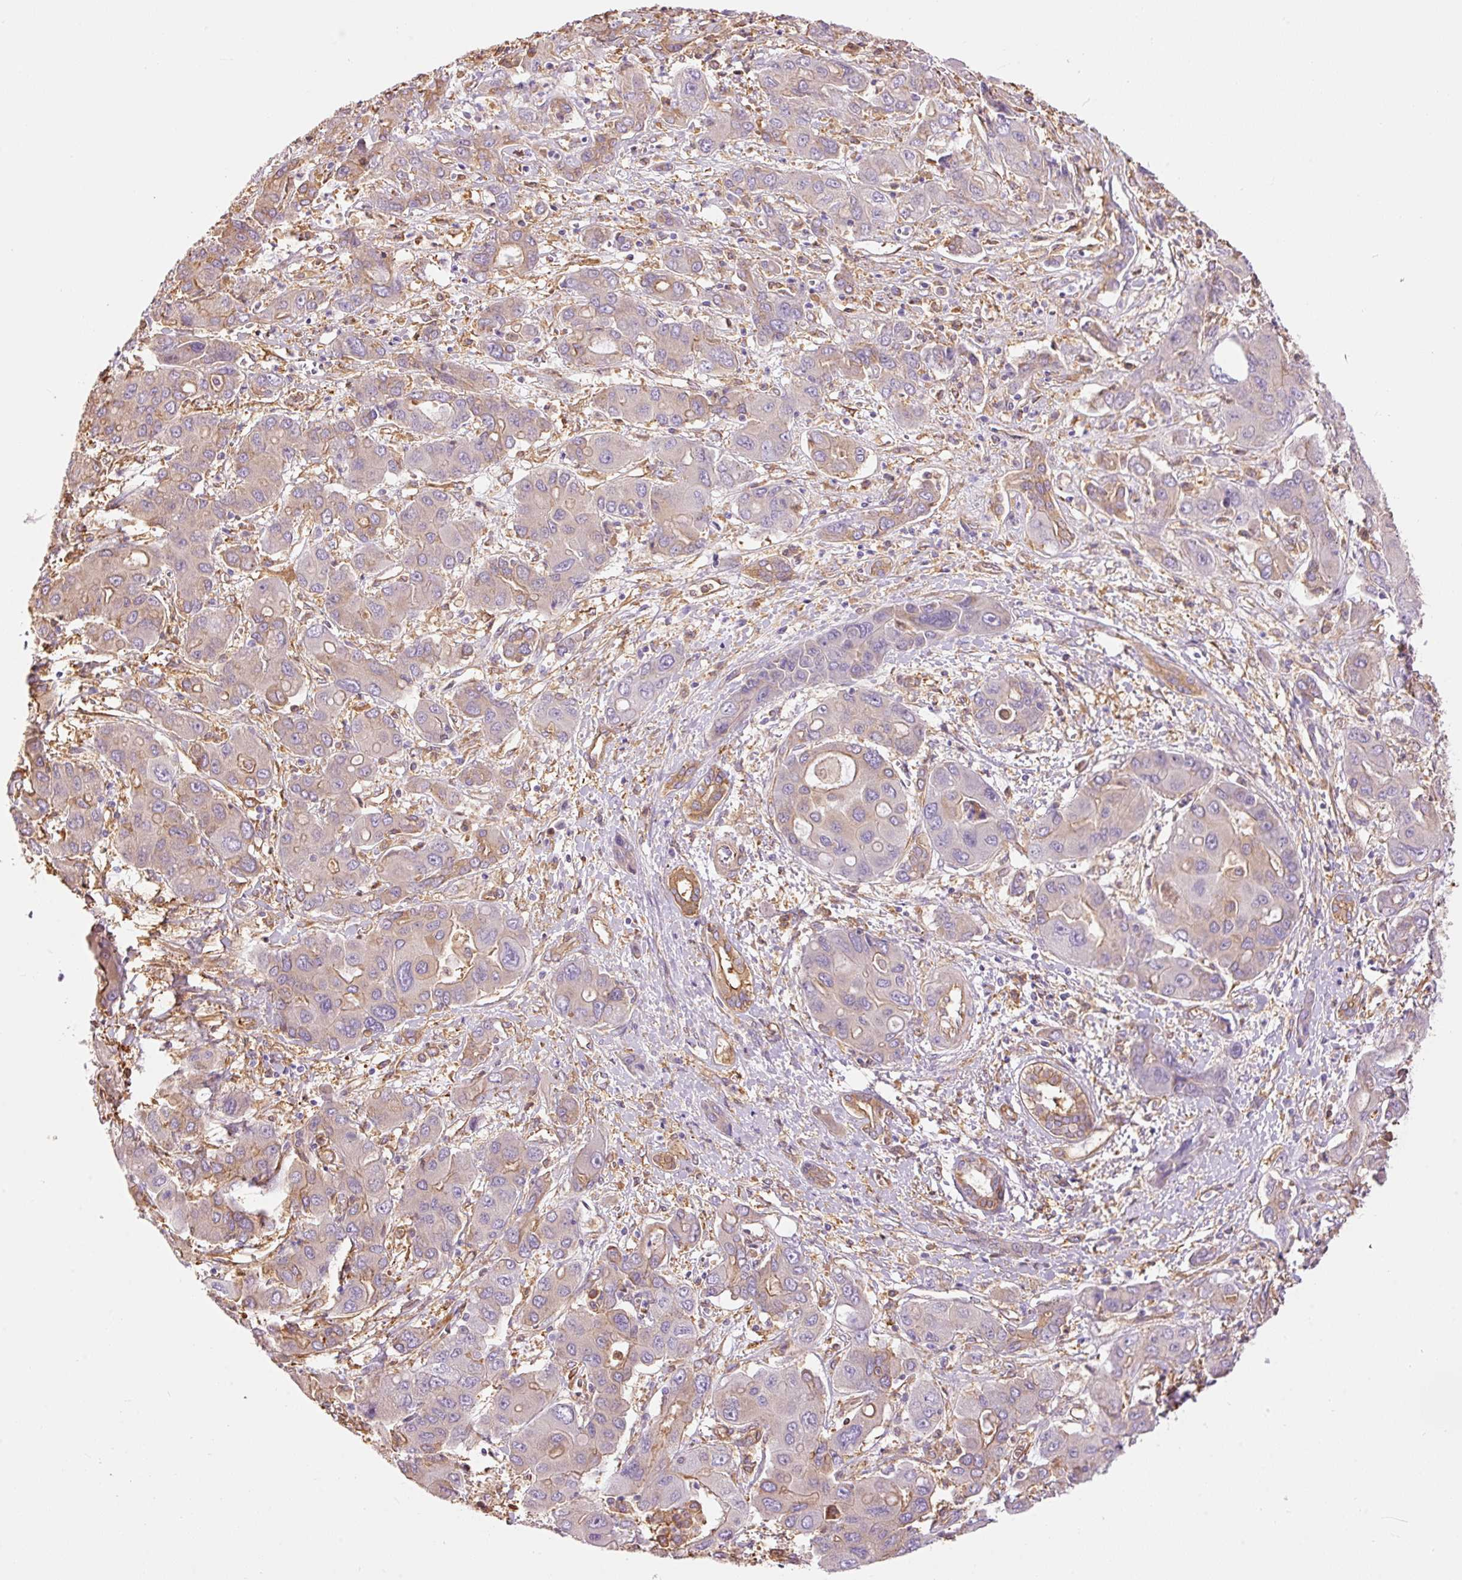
{"staining": {"intensity": "negative", "quantity": "none", "location": "none"}, "tissue": "liver cancer", "cell_type": "Tumor cells", "image_type": "cancer", "snomed": [{"axis": "morphology", "description": "Cholangiocarcinoma"}, {"axis": "topography", "description": "Liver"}], "caption": "DAB immunohistochemical staining of liver cholangiocarcinoma displays no significant positivity in tumor cells.", "gene": "IL10RB", "patient": {"sex": "male", "age": 67}}